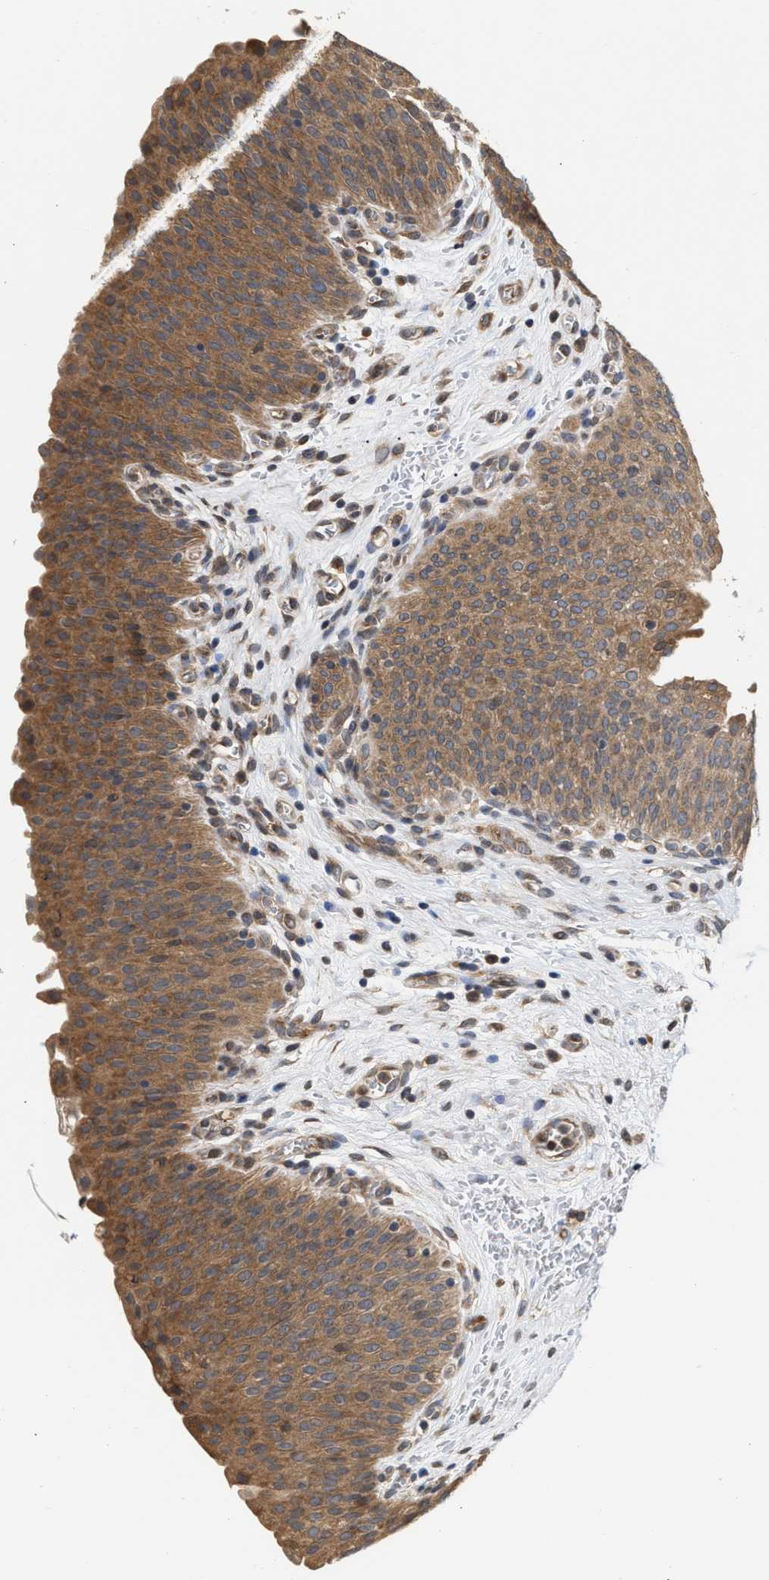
{"staining": {"intensity": "moderate", "quantity": ">75%", "location": "cytoplasmic/membranous"}, "tissue": "urinary bladder", "cell_type": "Urothelial cells", "image_type": "normal", "snomed": [{"axis": "morphology", "description": "Normal tissue, NOS"}, {"axis": "morphology", "description": "Dysplasia, NOS"}, {"axis": "topography", "description": "Urinary bladder"}], "caption": "Urinary bladder was stained to show a protein in brown. There is medium levels of moderate cytoplasmic/membranous expression in about >75% of urothelial cells.", "gene": "SAR1A", "patient": {"sex": "male", "age": 35}}